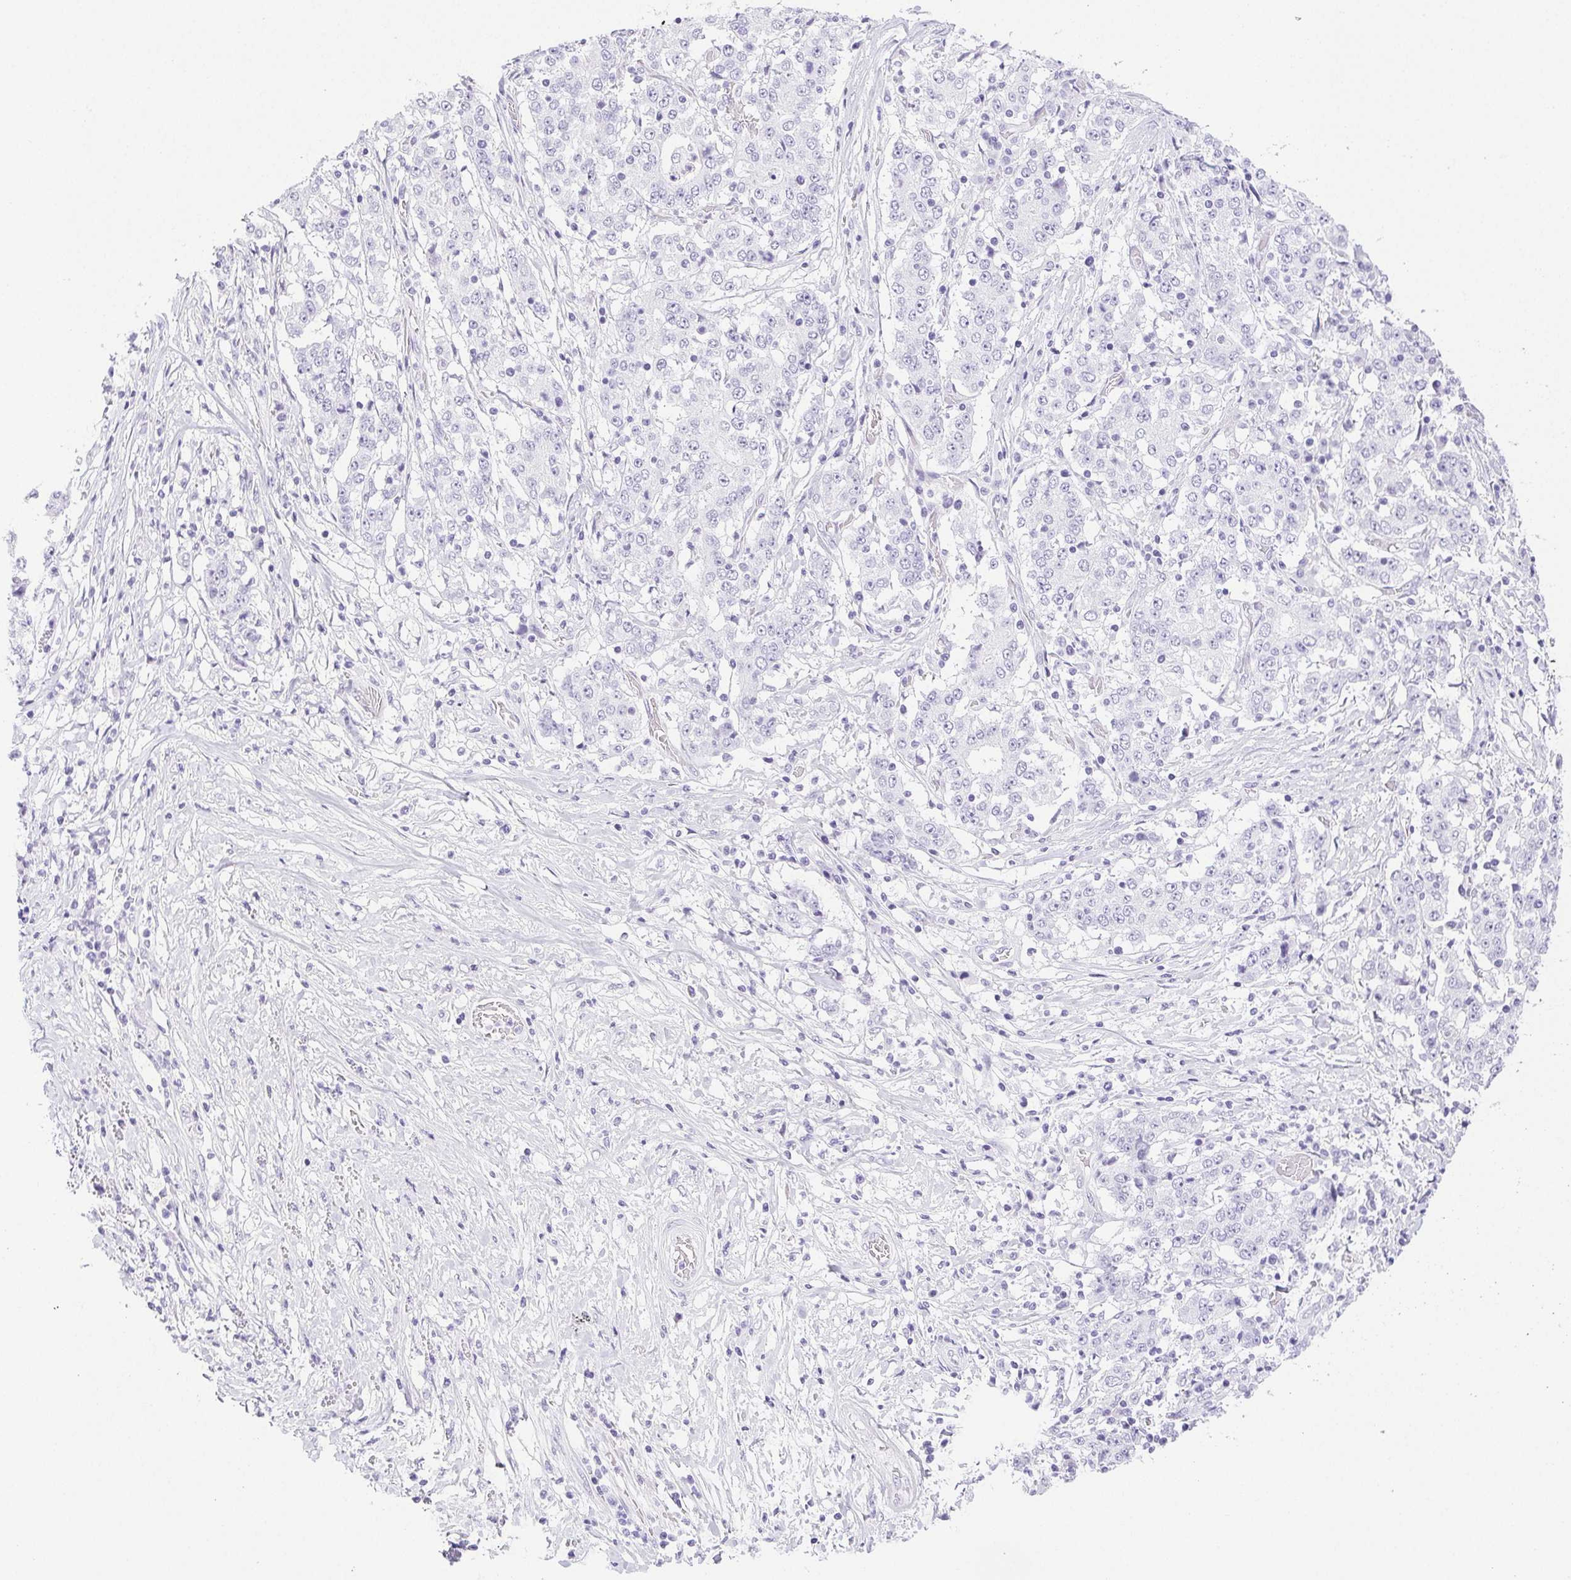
{"staining": {"intensity": "negative", "quantity": "none", "location": "none"}, "tissue": "stomach cancer", "cell_type": "Tumor cells", "image_type": "cancer", "snomed": [{"axis": "morphology", "description": "Adenocarcinoma, NOS"}, {"axis": "topography", "description": "Stomach"}], "caption": "Protein analysis of adenocarcinoma (stomach) exhibits no significant positivity in tumor cells. The staining is performed using DAB brown chromogen with nuclei counter-stained in using hematoxylin.", "gene": "HLA-G", "patient": {"sex": "male", "age": 59}}